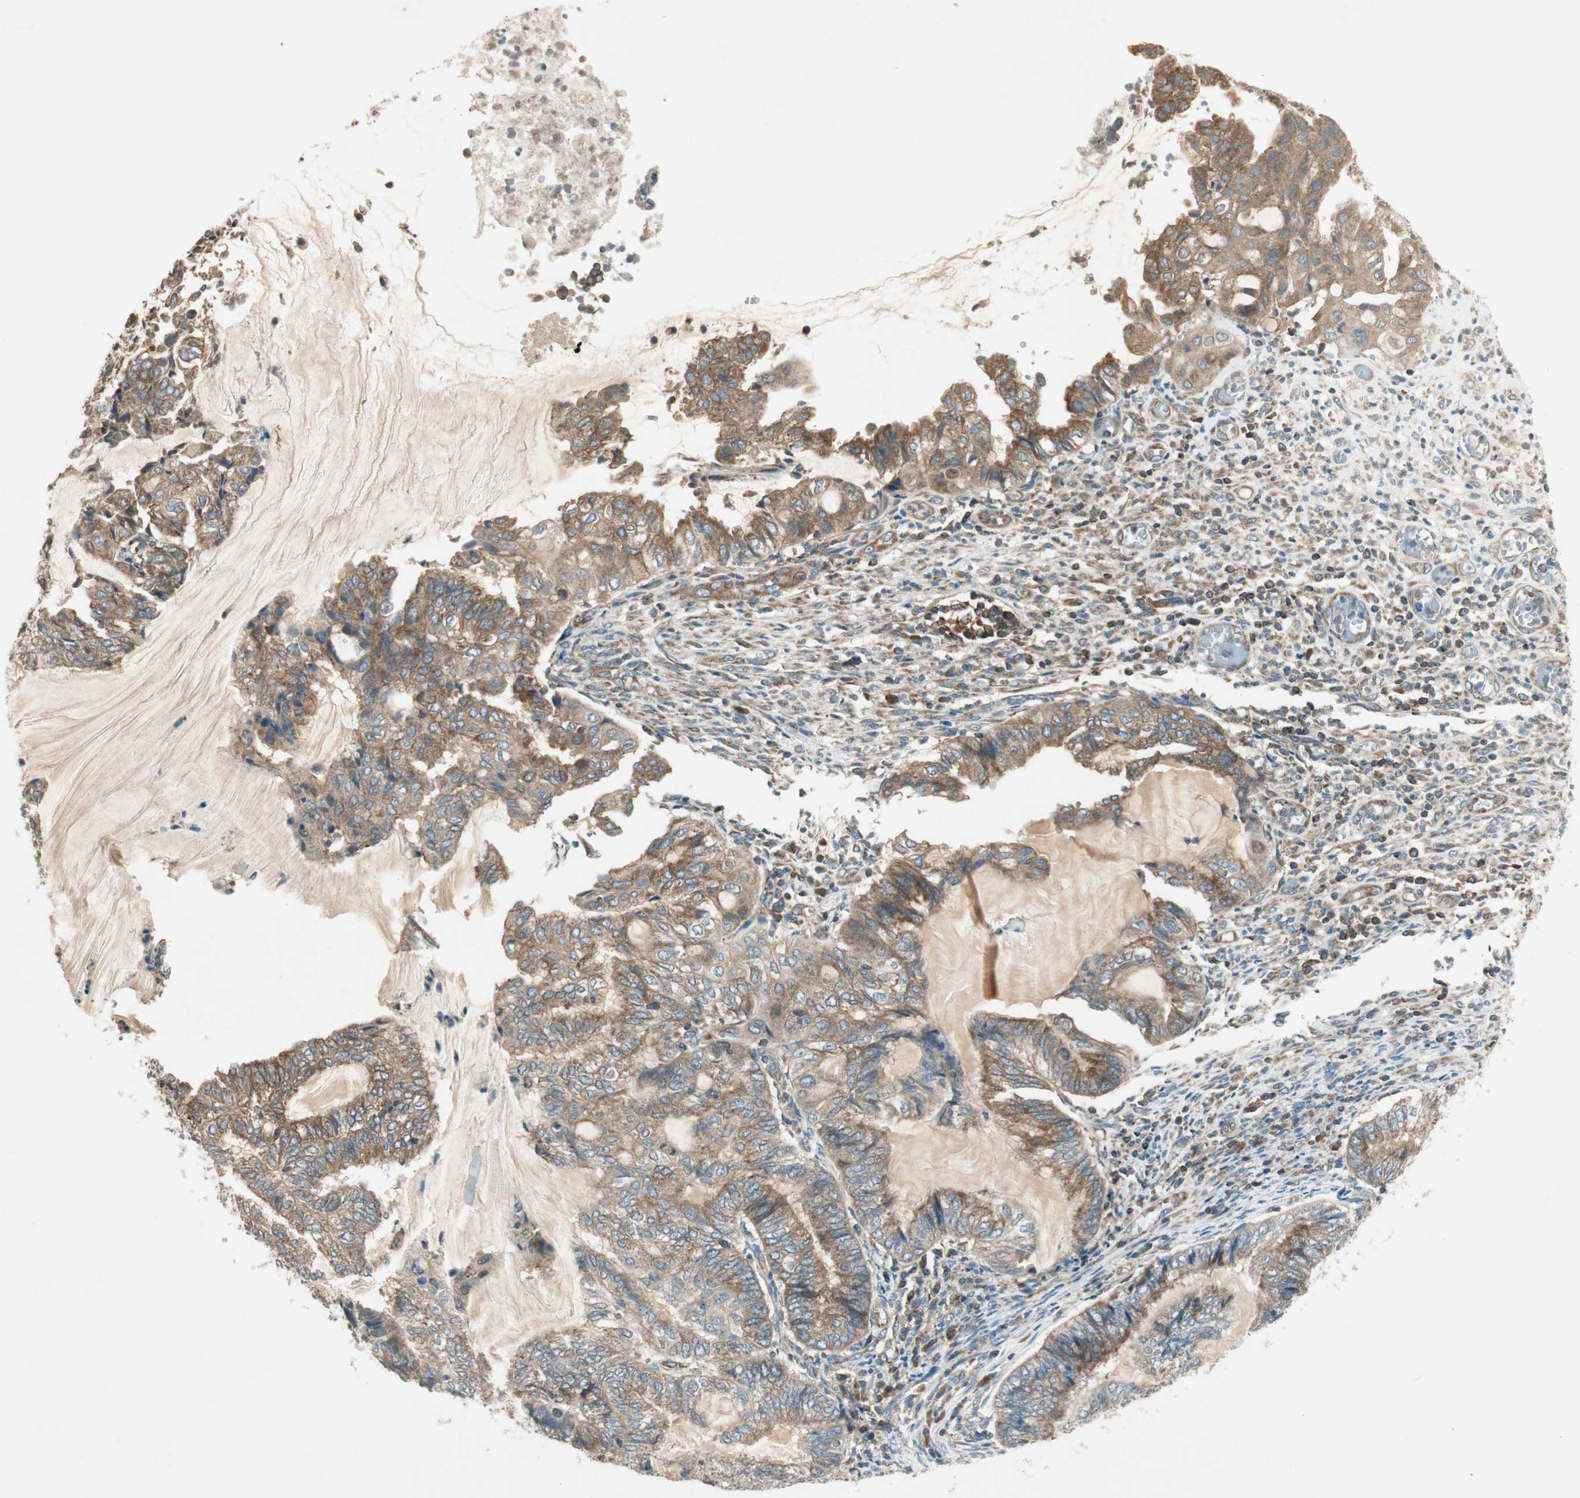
{"staining": {"intensity": "moderate", "quantity": ">75%", "location": "cytoplasmic/membranous"}, "tissue": "endometrial cancer", "cell_type": "Tumor cells", "image_type": "cancer", "snomed": [{"axis": "morphology", "description": "Adenocarcinoma, NOS"}, {"axis": "topography", "description": "Uterus"}, {"axis": "topography", "description": "Endometrium"}], "caption": "A brown stain highlights moderate cytoplasmic/membranous positivity of a protein in human endometrial cancer (adenocarcinoma) tumor cells.", "gene": "CHADL", "patient": {"sex": "female", "age": 70}}